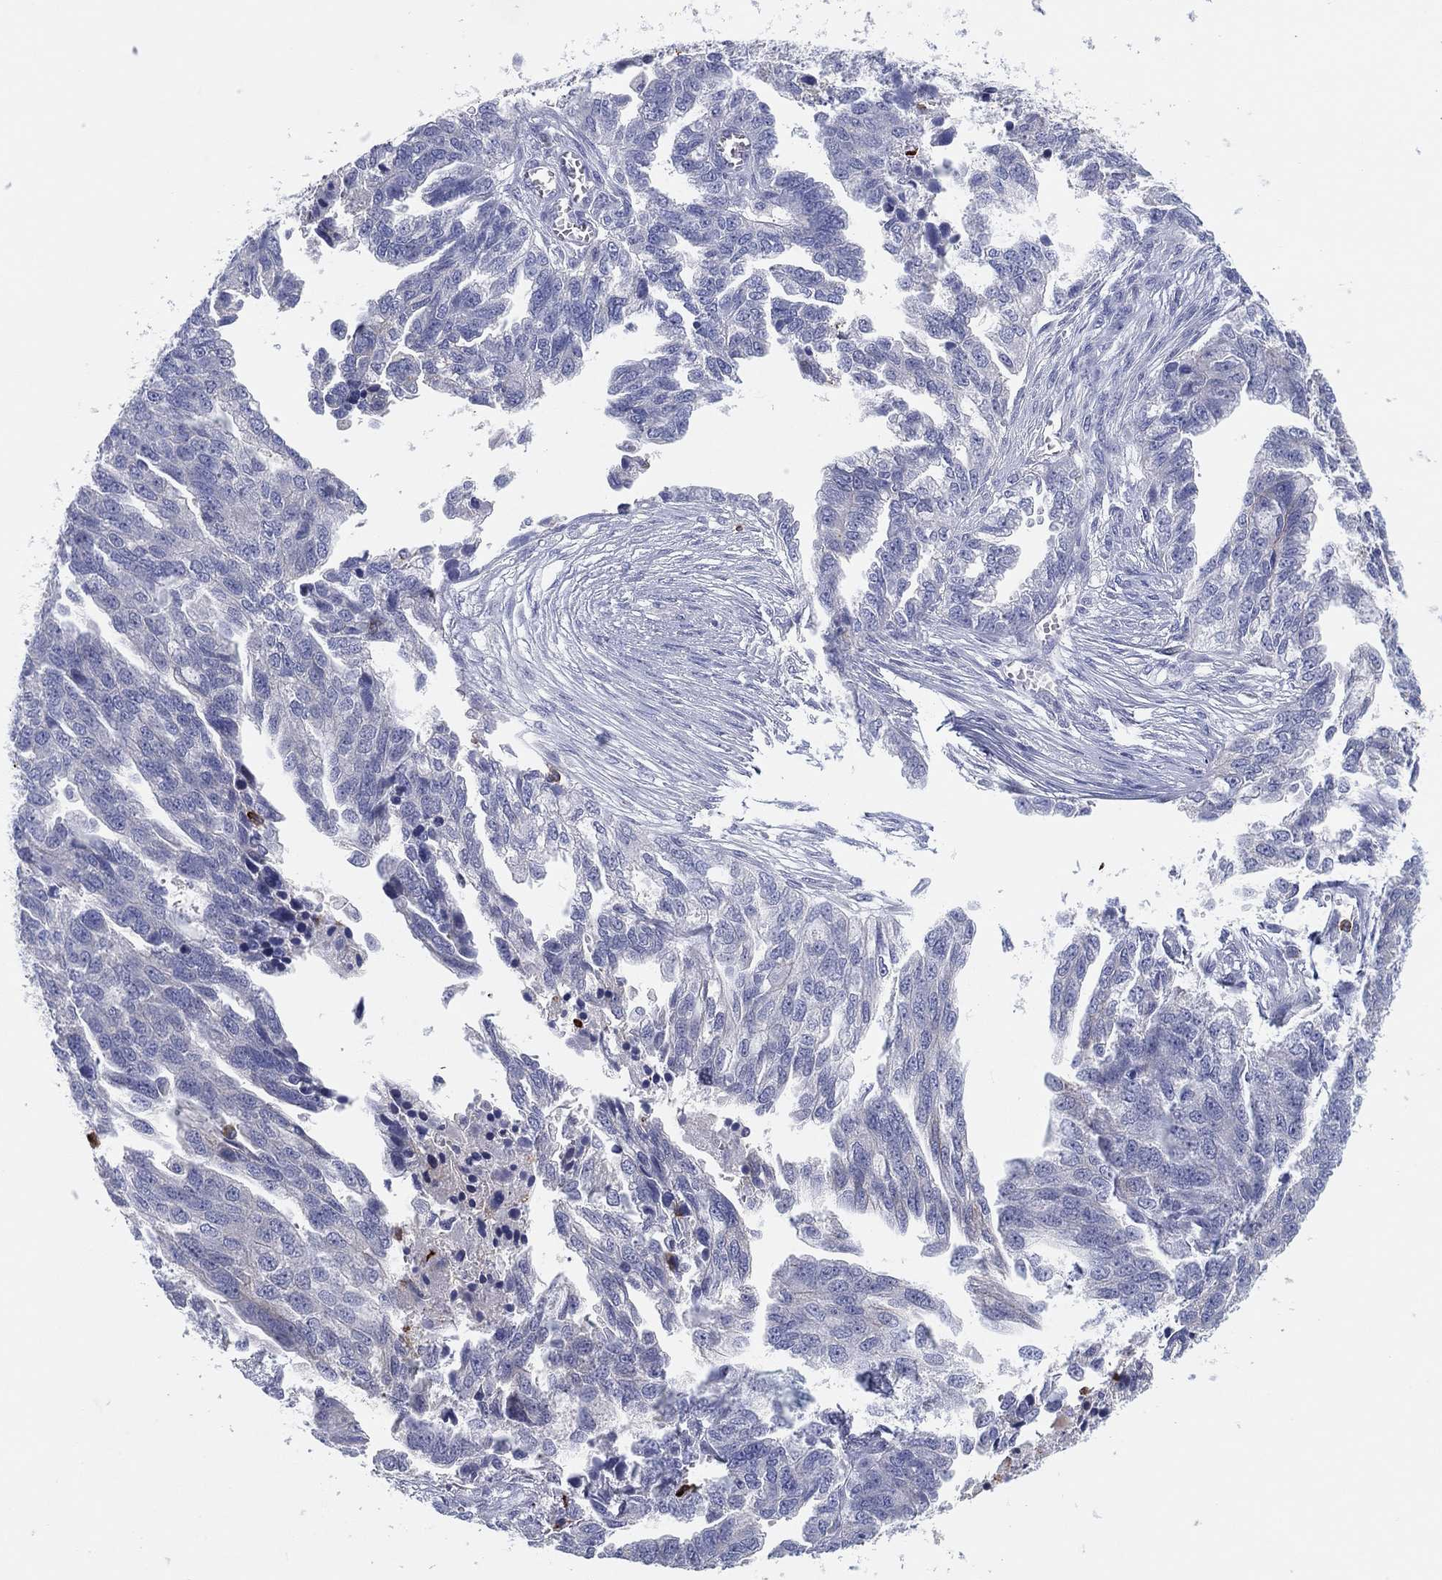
{"staining": {"intensity": "negative", "quantity": "none", "location": "none"}, "tissue": "ovarian cancer", "cell_type": "Tumor cells", "image_type": "cancer", "snomed": [{"axis": "morphology", "description": "Cystadenocarcinoma, serous, NOS"}, {"axis": "topography", "description": "Ovary"}], "caption": "DAB immunohistochemical staining of human ovarian cancer reveals no significant expression in tumor cells.", "gene": "PLAC8", "patient": {"sex": "female", "age": 51}}